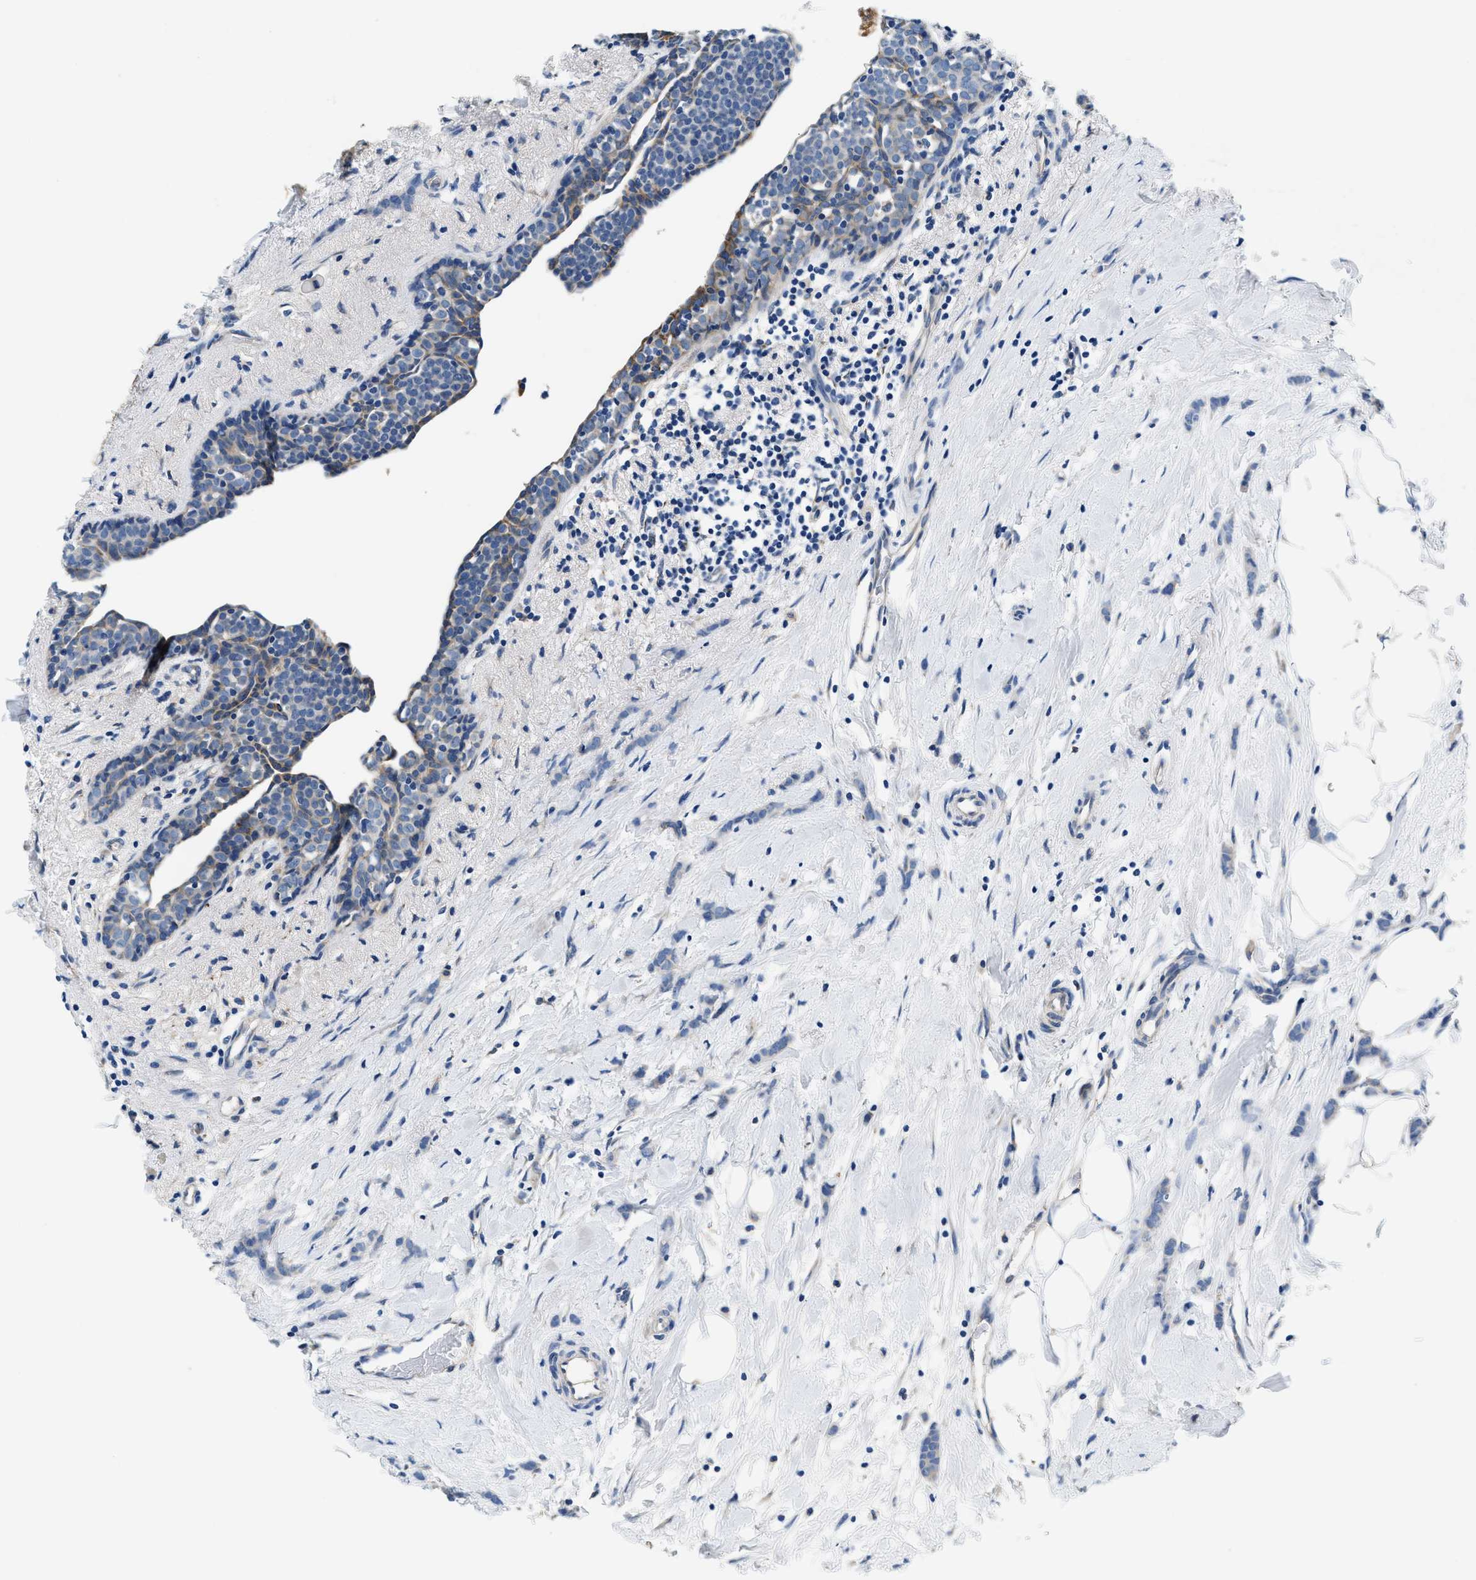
{"staining": {"intensity": "negative", "quantity": "none", "location": "none"}, "tissue": "breast cancer", "cell_type": "Tumor cells", "image_type": "cancer", "snomed": [{"axis": "morphology", "description": "Lobular carcinoma, in situ"}, {"axis": "morphology", "description": "Lobular carcinoma"}, {"axis": "topography", "description": "Breast"}], "caption": "This image is of breast cancer (lobular carcinoma) stained with immunohistochemistry (IHC) to label a protein in brown with the nuclei are counter-stained blue. There is no staining in tumor cells. (DAB immunohistochemistry (IHC) visualized using brightfield microscopy, high magnification).", "gene": "PRTFDC1", "patient": {"sex": "female", "age": 41}}